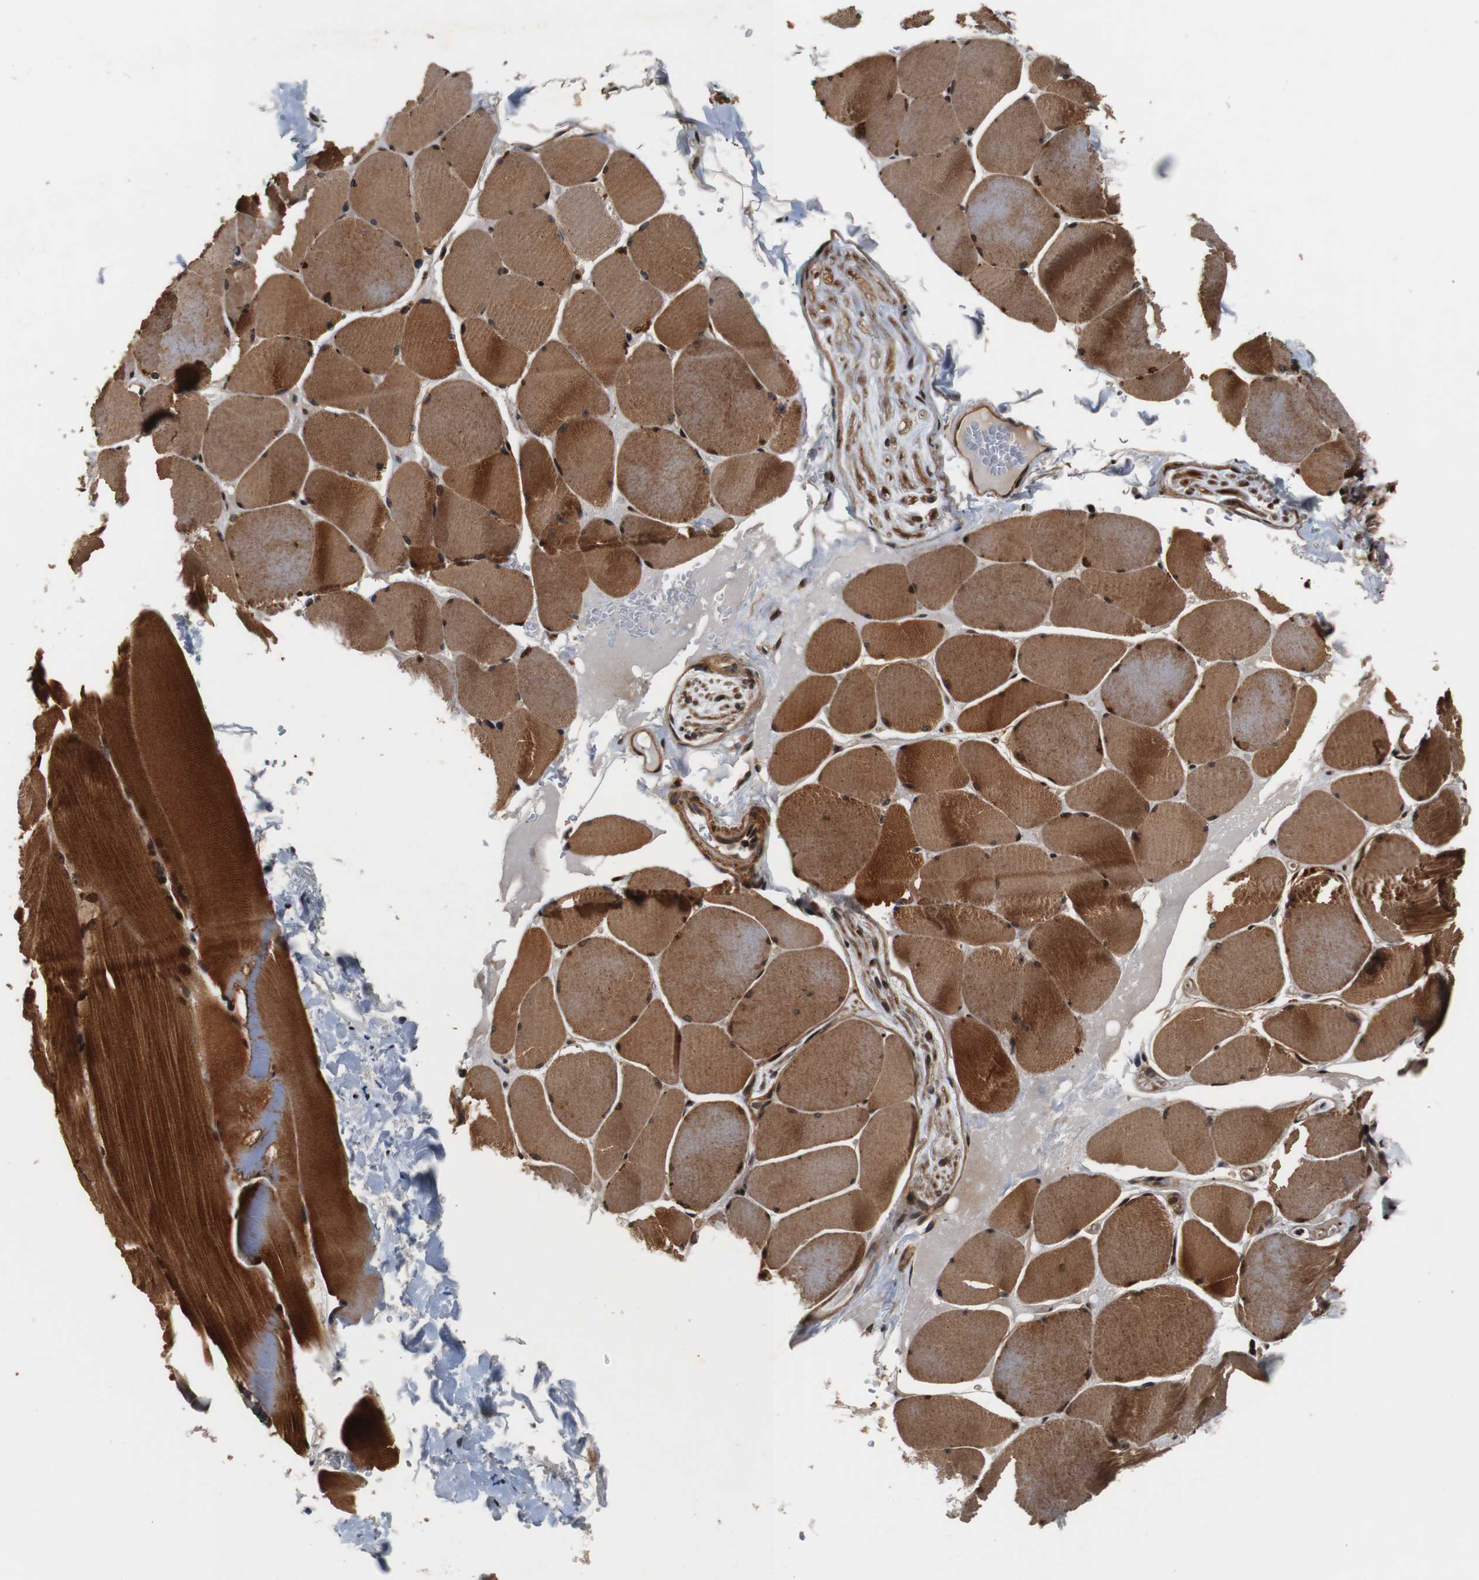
{"staining": {"intensity": "strong", "quantity": ">75%", "location": "cytoplasmic/membranous,nuclear"}, "tissue": "skeletal muscle", "cell_type": "Myocytes", "image_type": "normal", "snomed": [{"axis": "morphology", "description": "Normal tissue, NOS"}, {"axis": "topography", "description": "Skin"}, {"axis": "topography", "description": "Skeletal muscle"}], "caption": "An IHC image of benign tissue is shown. Protein staining in brown shows strong cytoplasmic/membranous,nuclear positivity in skeletal muscle within myocytes.", "gene": "LRP4", "patient": {"sex": "male", "age": 83}}